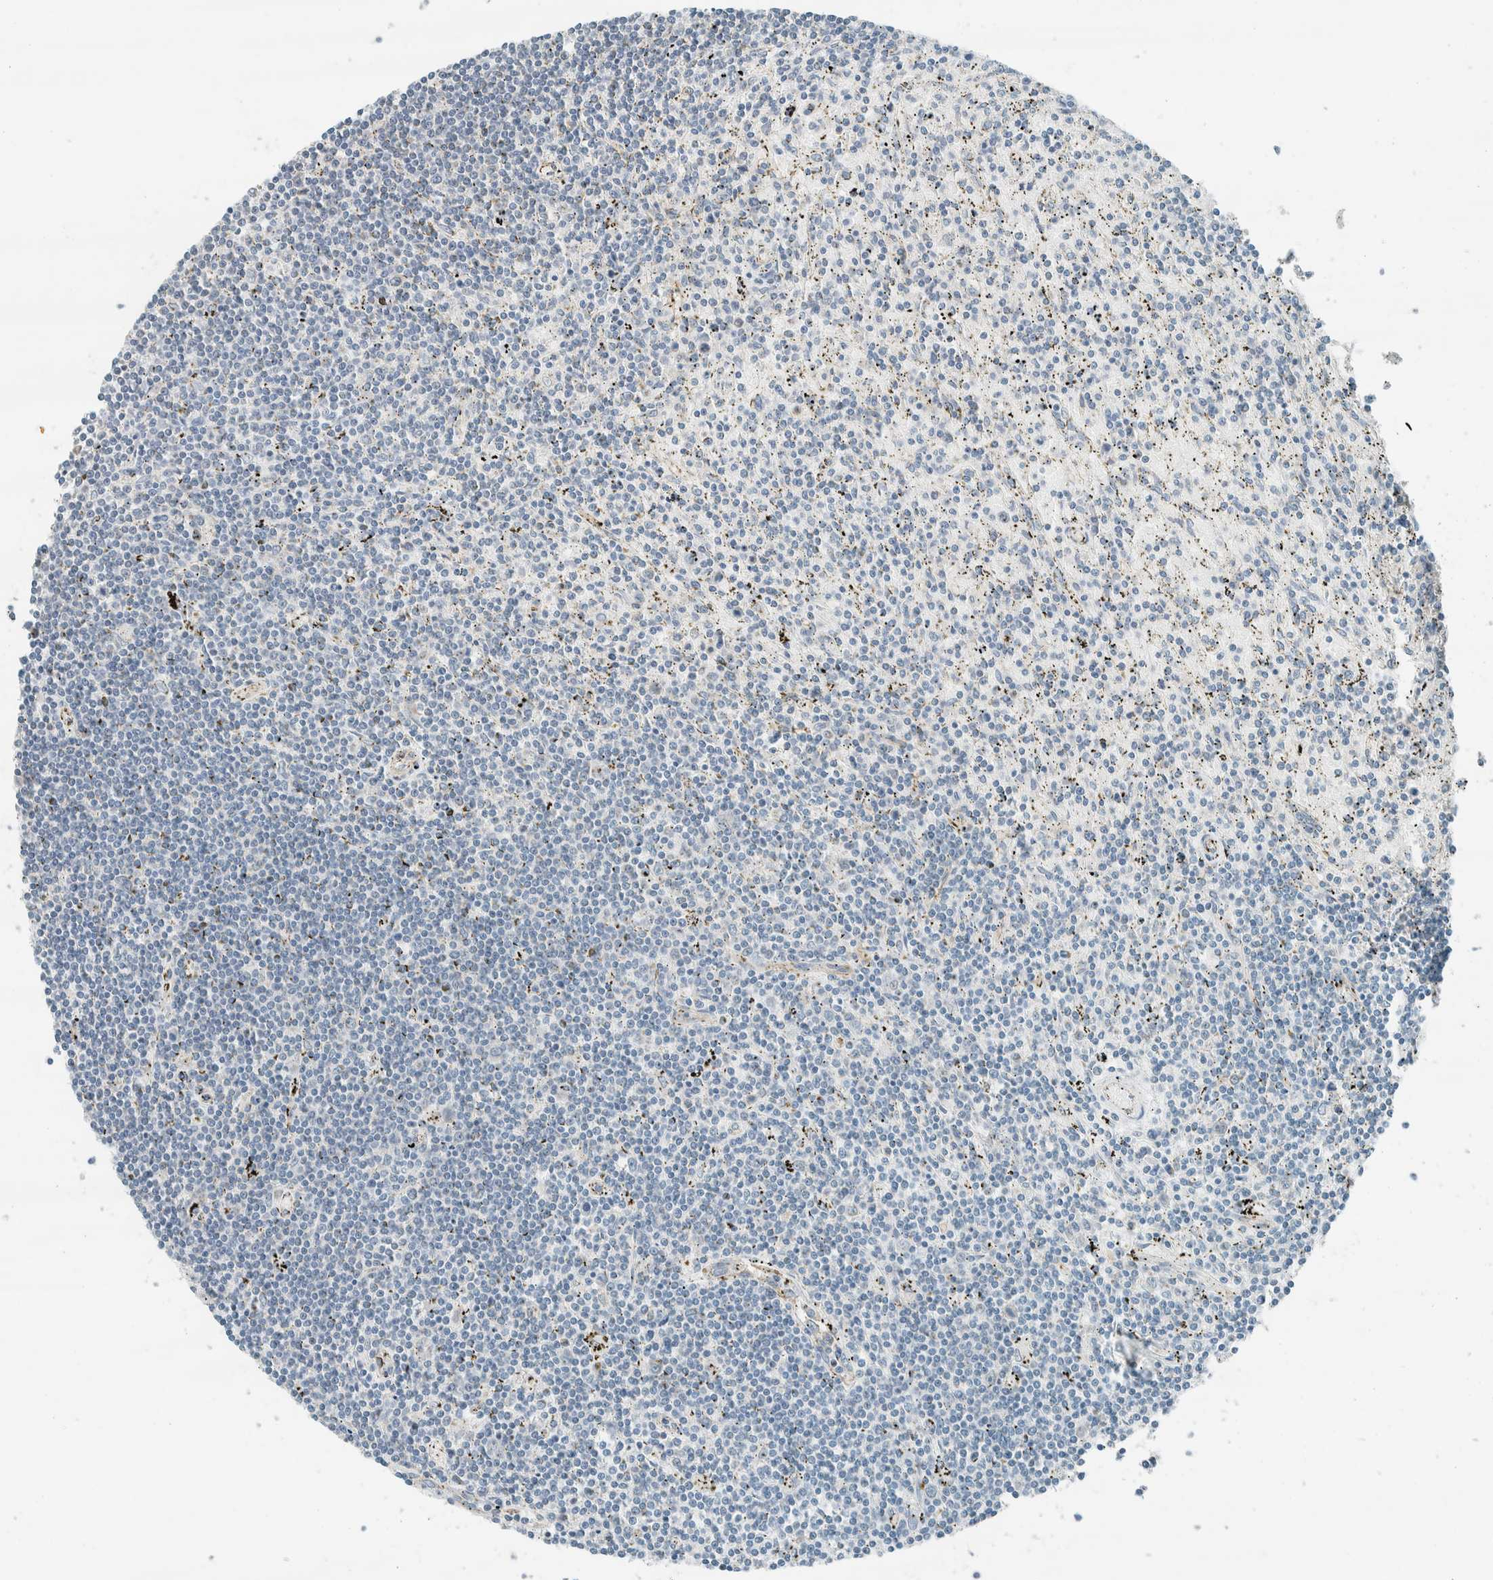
{"staining": {"intensity": "negative", "quantity": "none", "location": "none"}, "tissue": "lymphoma", "cell_type": "Tumor cells", "image_type": "cancer", "snomed": [{"axis": "morphology", "description": "Malignant lymphoma, non-Hodgkin's type, Low grade"}, {"axis": "topography", "description": "Spleen"}], "caption": "An IHC image of lymphoma is shown. There is no staining in tumor cells of lymphoma.", "gene": "SLFN12", "patient": {"sex": "male", "age": 76}}